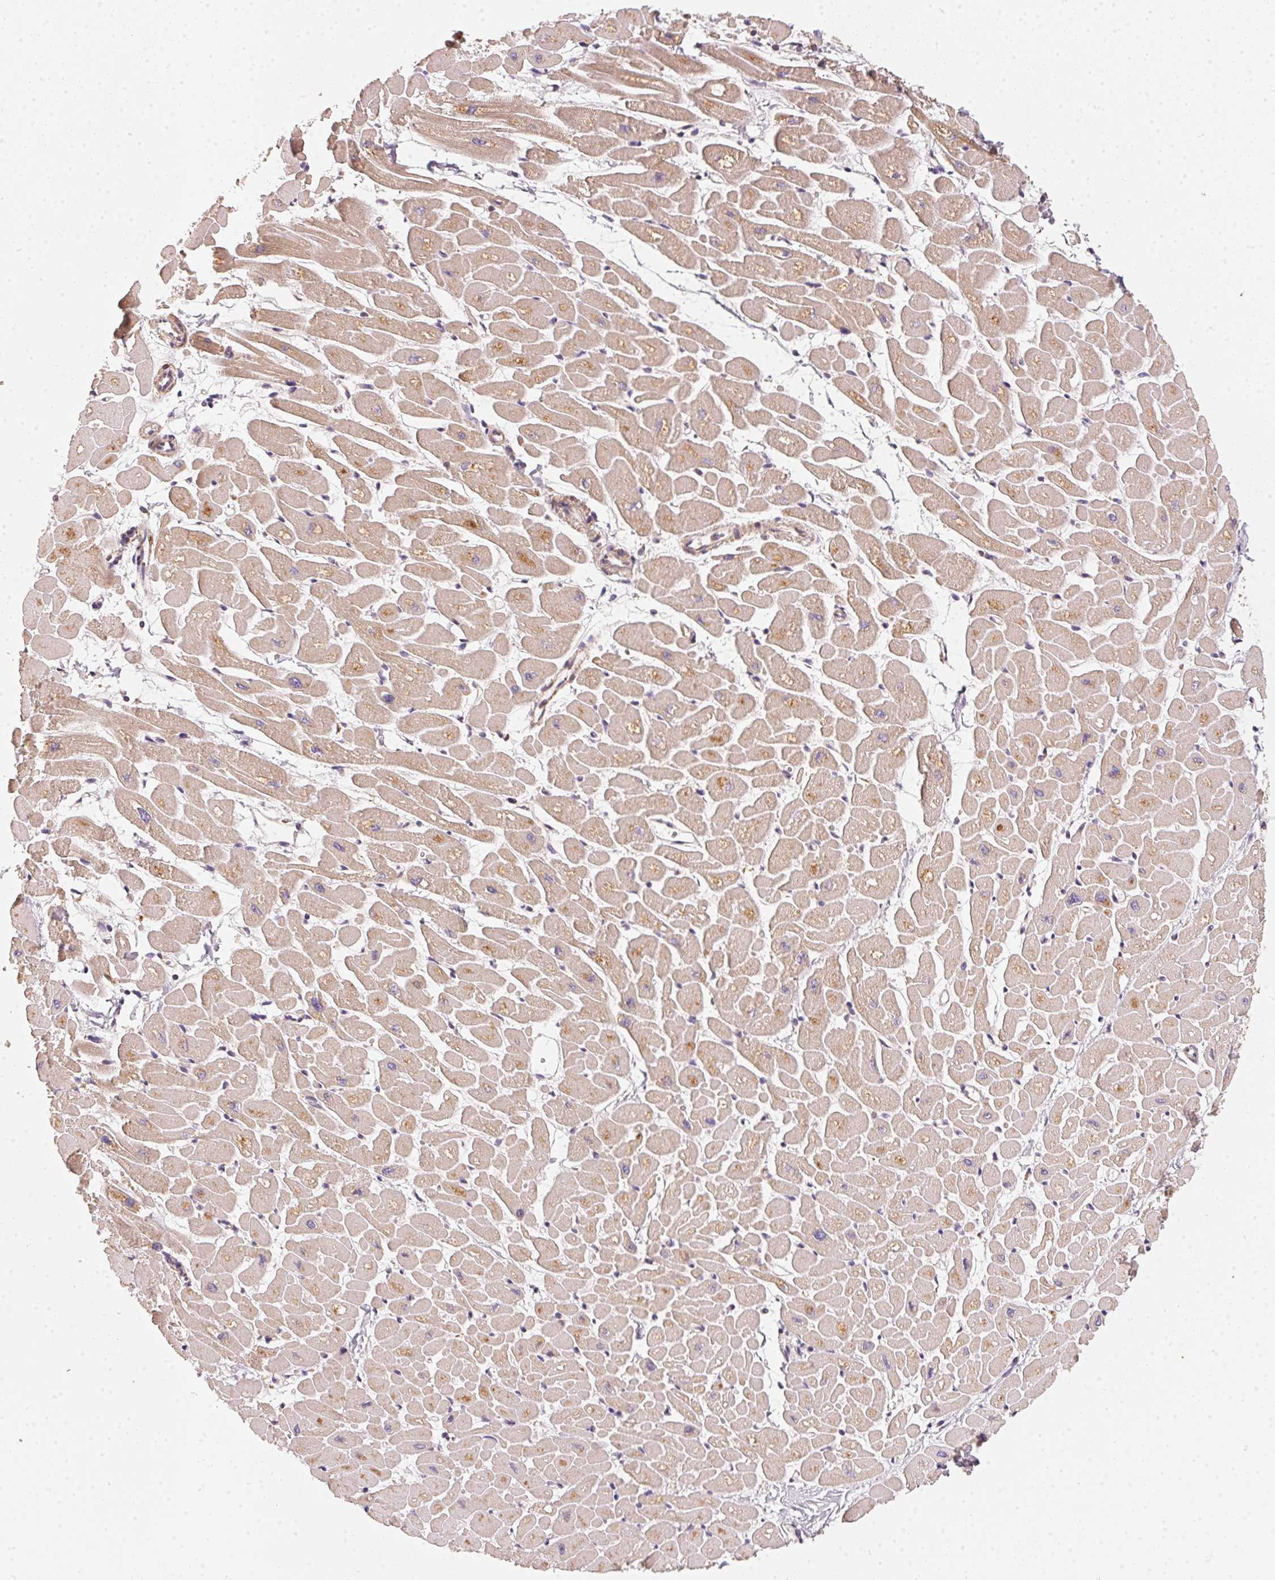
{"staining": {"intensity": "moderate", "quantity": ">75%", "location": "cytoplasmic/membranous"}, "tissue": "heart muscle", "cell_type": "Cardiomyocytes", "image_type": "normal", "snomed": [{"axis": "morphology", "description": "Normal tissue, NOS"}, {"axis": "topography", "description": "Heart"}], "caption": "An immunohistochemistry (IHC) image of unremarkable tissue is shown. Protein staining in brown labels moderate cytoplasmic/membranous positivity in heart muscle within cardiomyocytes.", "gene": "MATCAP1", "patient": {"sex": "male", "age": 57}}